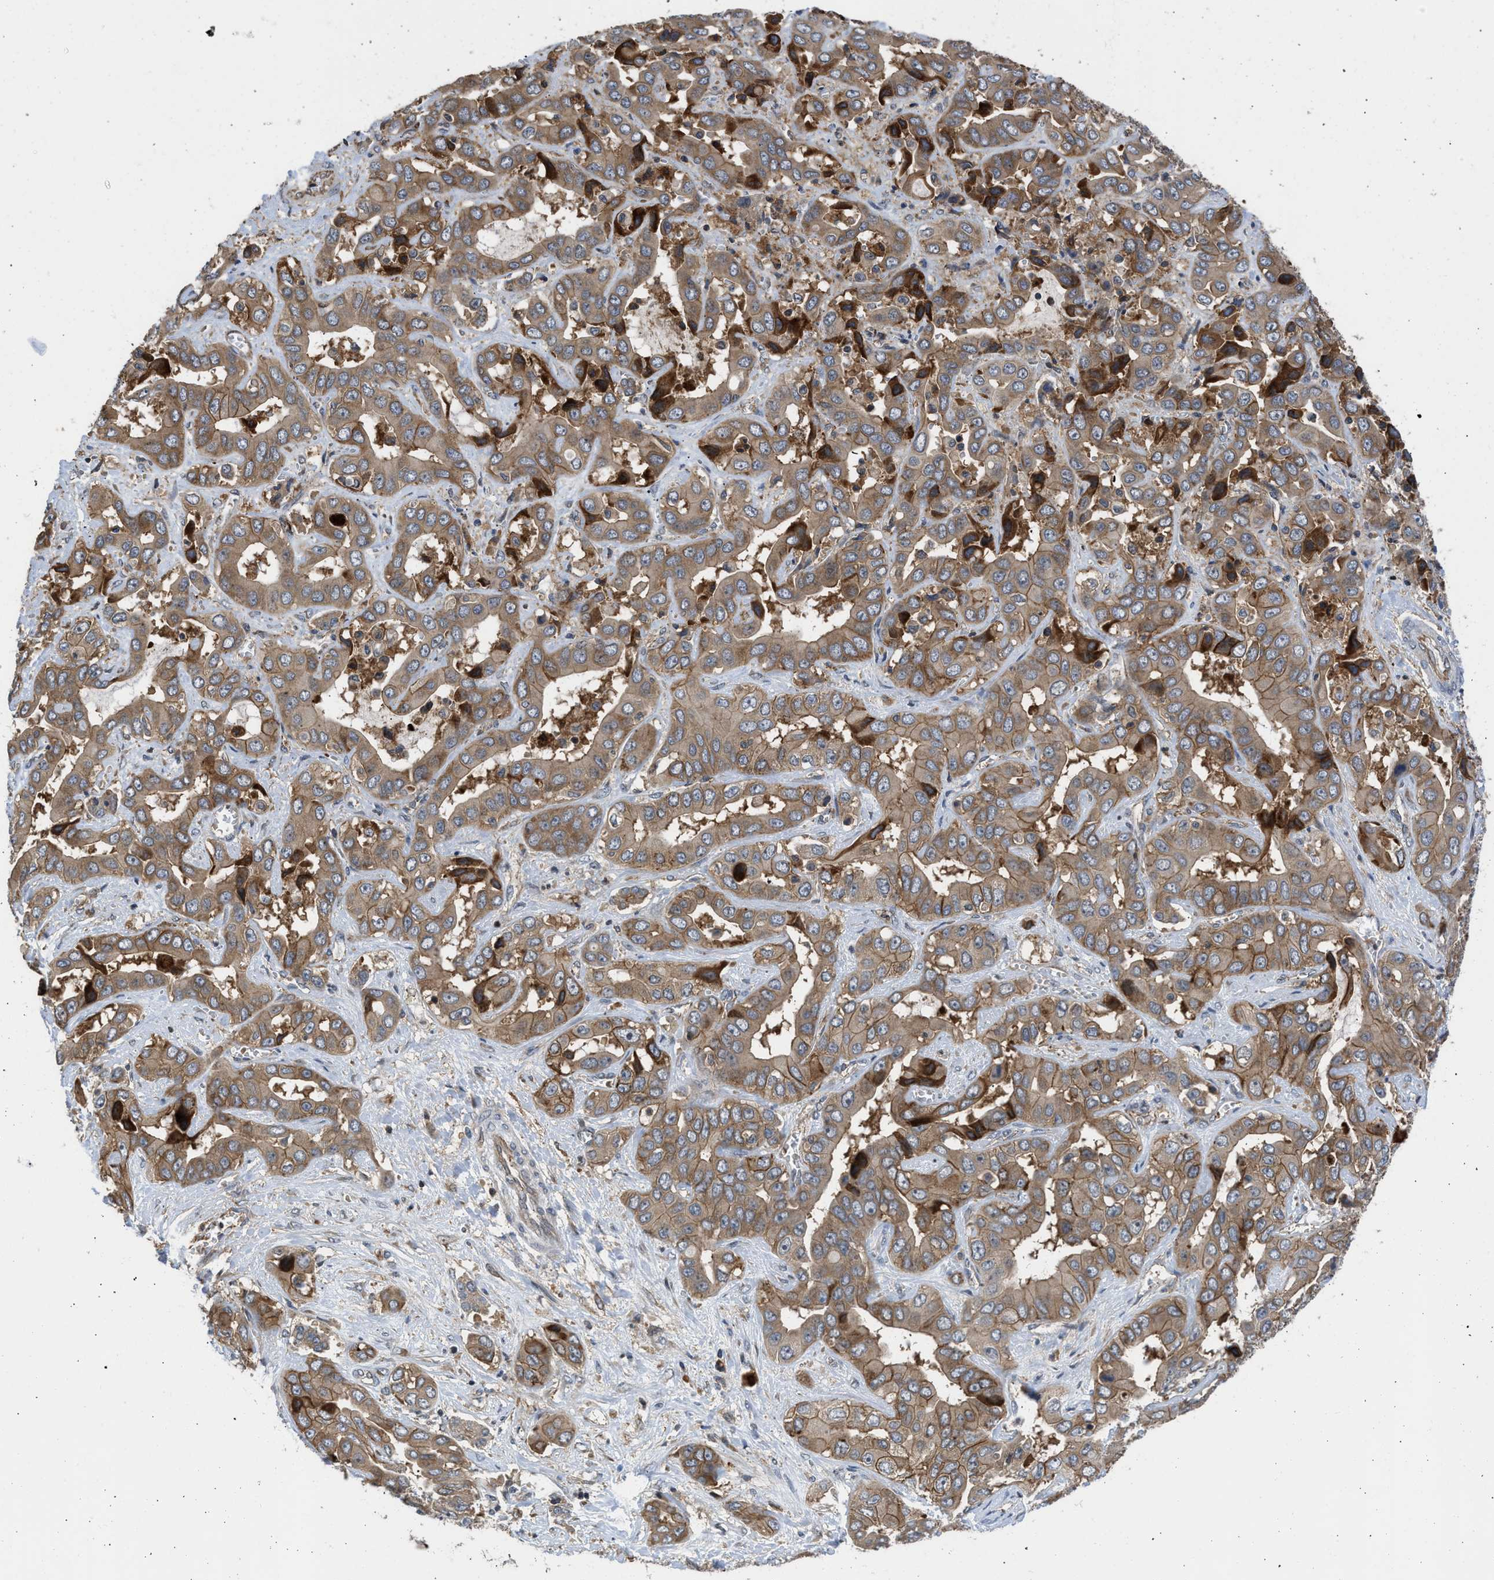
{"staining": {"intensity": "moderate", "quantity": ">75%", "location": "cytoplasmic/membranous"}, "tissue": "liver cancer", "cell_type": "Tumor cells", "image_type": "cancer", "snomed": [{"axis": "morphology", "description": "Cholangiocarcinoma"}, {"axis": "topography", "description": "Liver"}], "caption": "The immunohistochemical stain shows moderate cytoplasmic/membranous positivity in tumor cells of liver cancer tissue.", "gene": "GPATCH2L", "patient": {"sex": "female", "age": 52}}